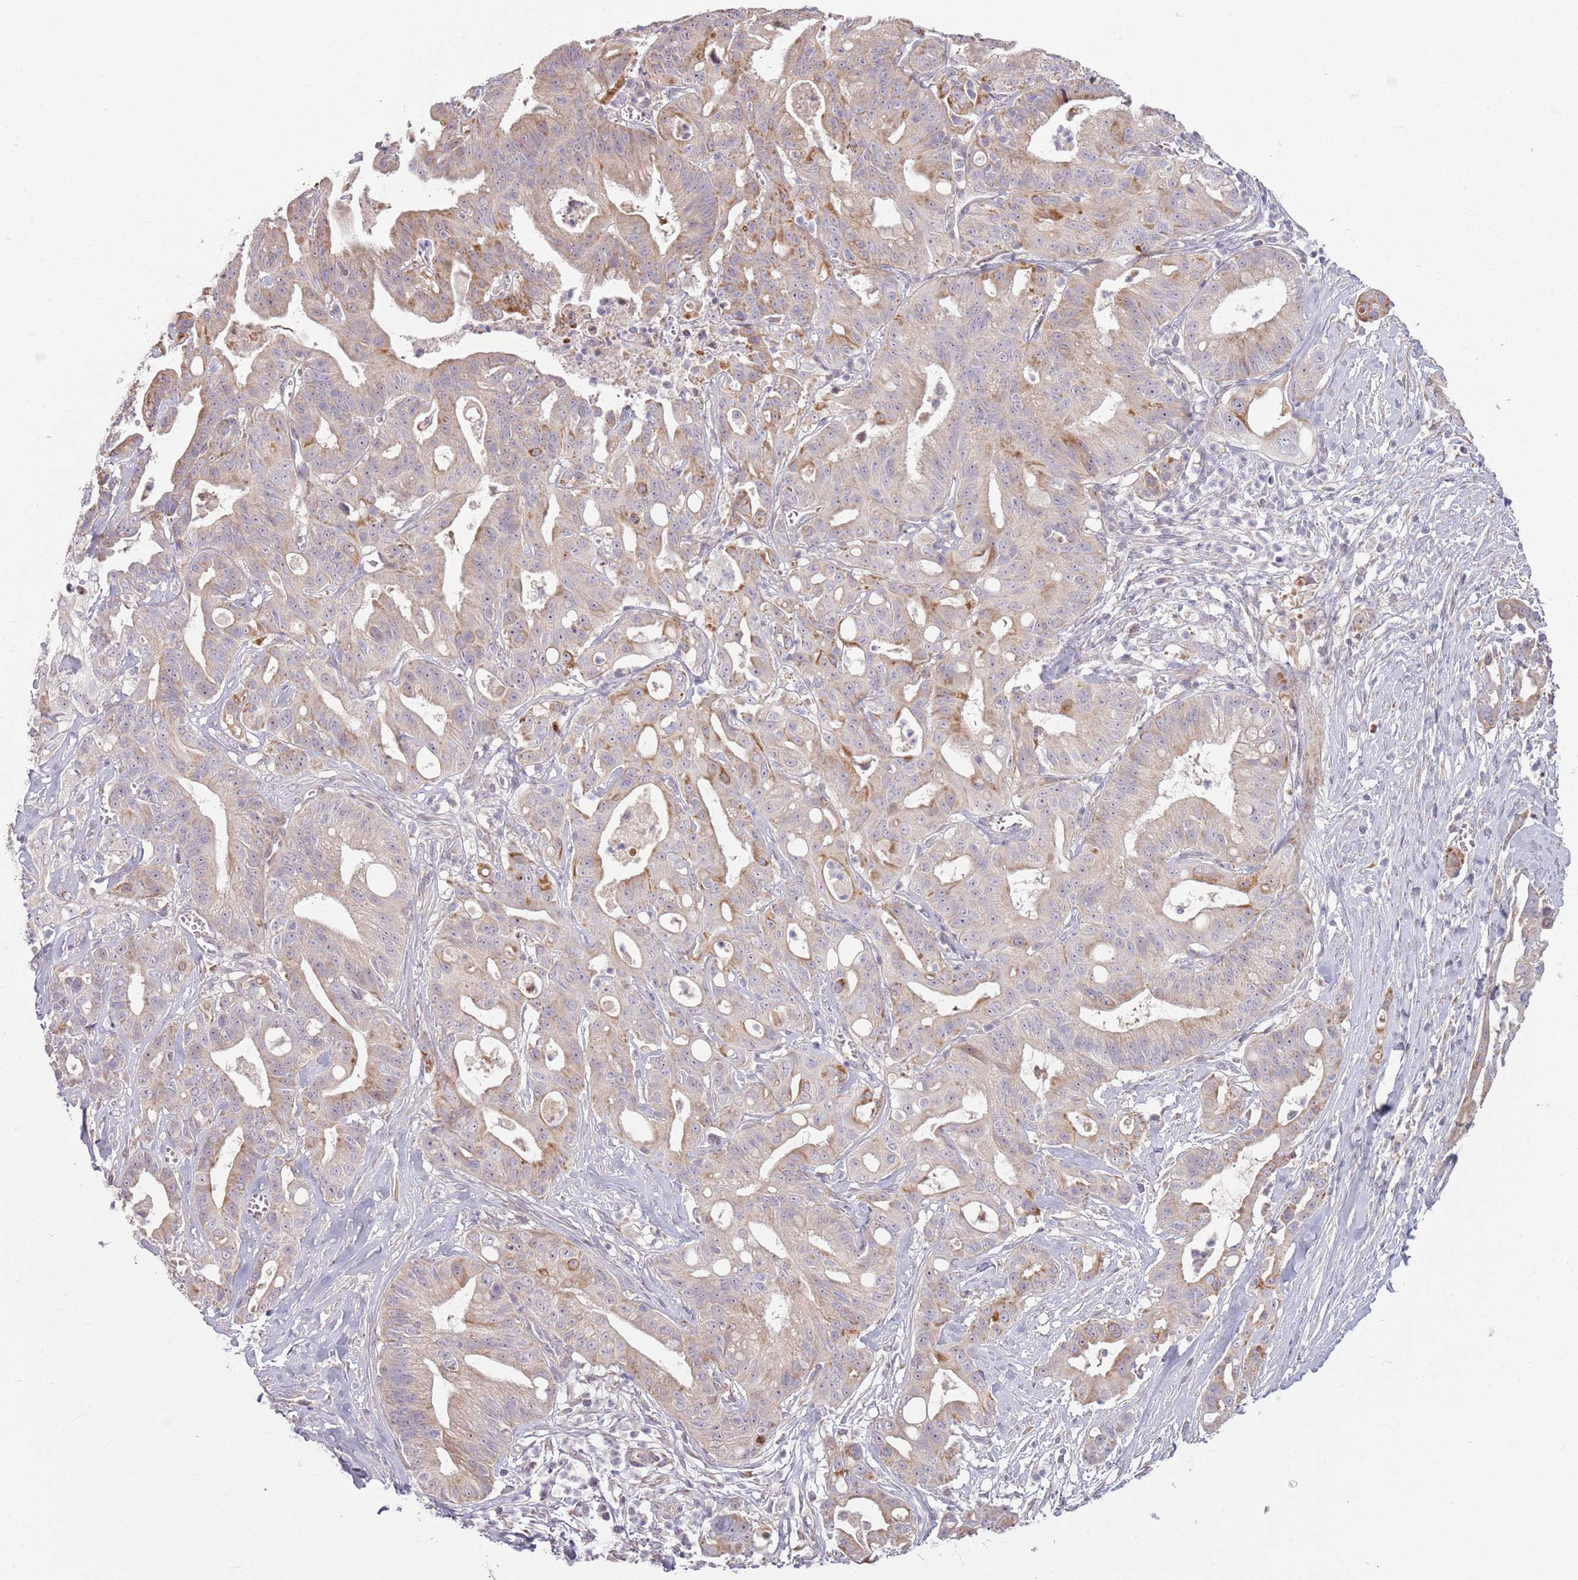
{"staining": {"intensity": "weak", "quantity": "25%-75%", "location": "cytoplasmic/membranous"}, "tissue": "ovarian cancer", "cell_type": "Tumor cells", "image_type": "cancer", "snomed": [{"axis": "morphology", "description": "Cystadenocarcinoma, mucinous, NOS"}, {"axis": "topography", "description": "Ovary"}], "caption": "Weak cytoplasmic/membranous staining is appreciated in about 25%-75% of tumor cells in ovarian cancer (mucinous cystadenocarcinoma). Immunohistochemistry stains the protein of interest in brown and the nuclei are stained blue.", "gene": "ZNF530", "patient": {"sex": "female", "age": 70}}